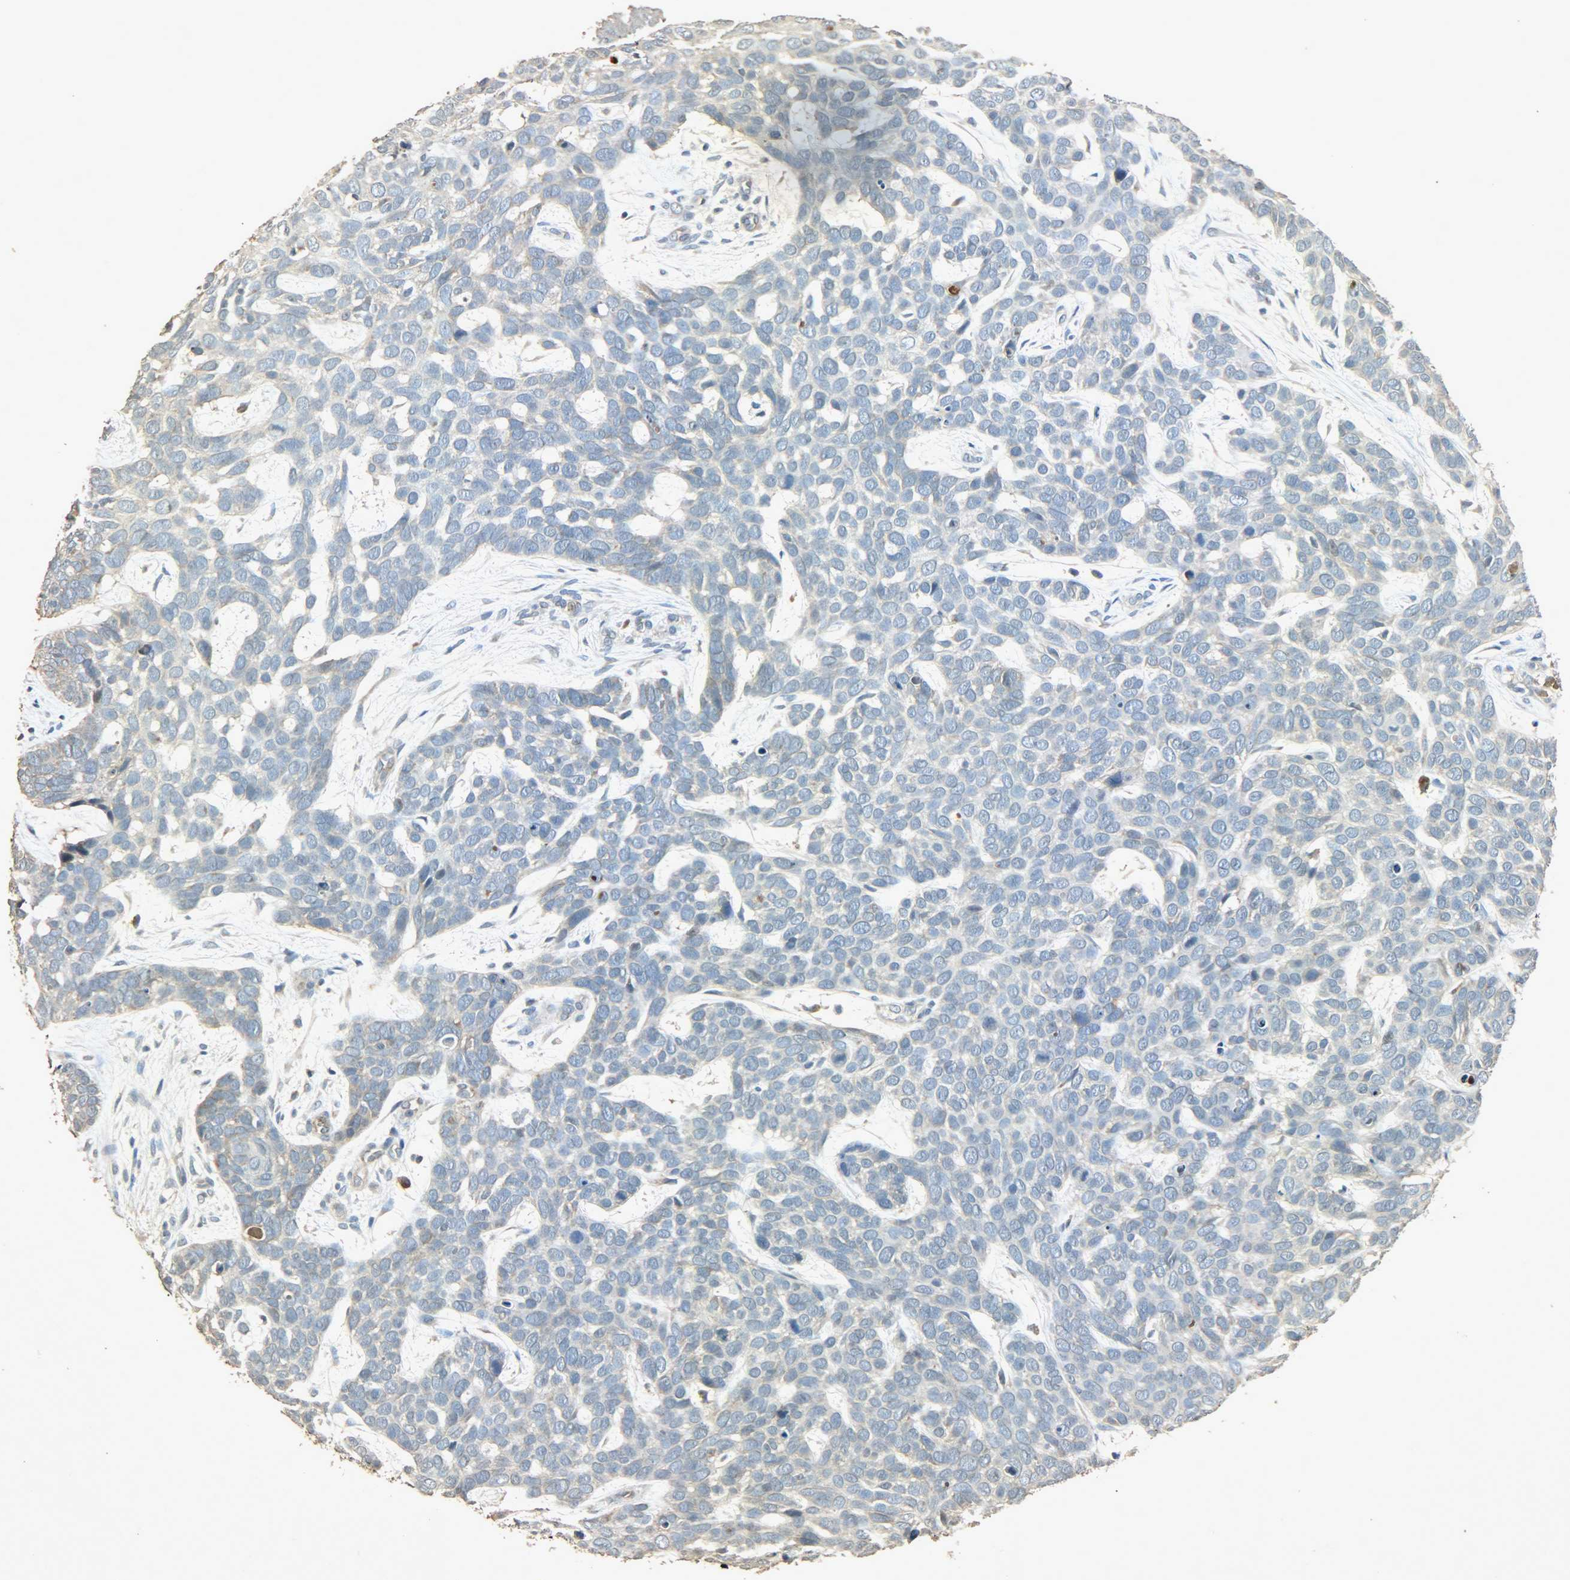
{"staining": {"intensity": "weak", "quantity": "25%-75%", "location": "cytoplasmic/membranous"}, "tissue": "skin cancer", "cell_type": "Tumor cells", "image_type": "cancer", "snomed": [{"axis": "morphology", "description": "Basal cell carcinoma"}, {"axis": "topography", "description": "Skin"}], "caption": "Brown immunohistochemical staining in skin cancer exhibits weak cytoplasmic/membranous staining in about 25%-75% of tumor cells. Nuclei are stained in blue.", "gene": "ATP2B1", "patient": {"sex": "male", "age": 87}}